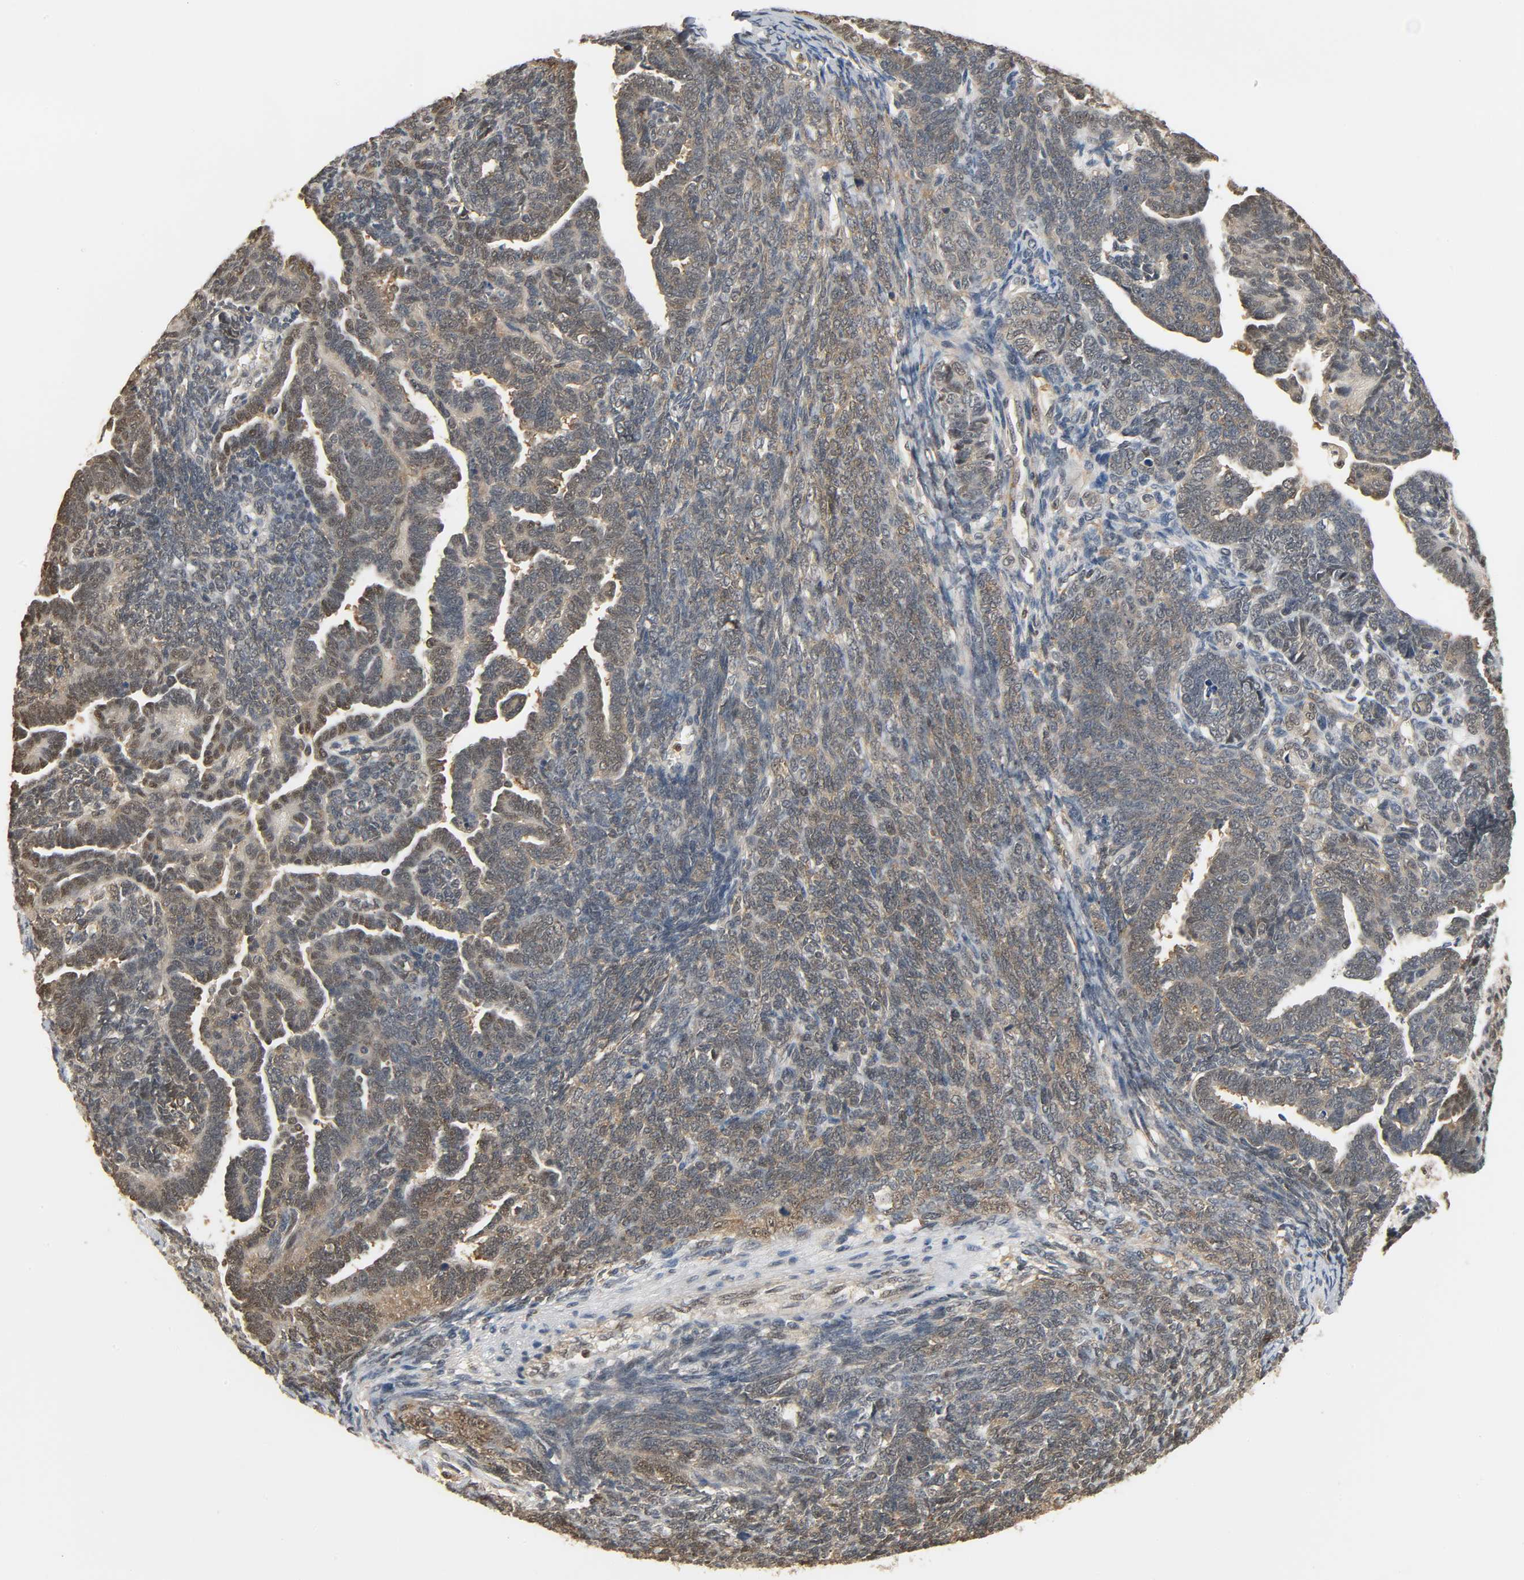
{"staining": {"intensity": "weak", "quantity": ">75%", "location": "cytoplasmic/membranous"}, "tissue": "endometrial cancer", "cell_type": "Tumor cells", "image_type": "cancer", "snomed": [{"axis": "morphology", "description": "Neoplasm, malignant, NOS"}, {"axis": "topography", "description": "Endometrium"}], "caption": "Protein expression analysis of endometrial cancer (malignant neoplasm) reveals weak cytoplasmic/membranous expression in approximately >75% of tumor cells. The protein is stained brown, and the nuclei are stained in blue (DAB IHC with brightfield microscopy, high magnification).", "gene": "ZFPM2", "patient": {"sex": "female", "age": 74}}